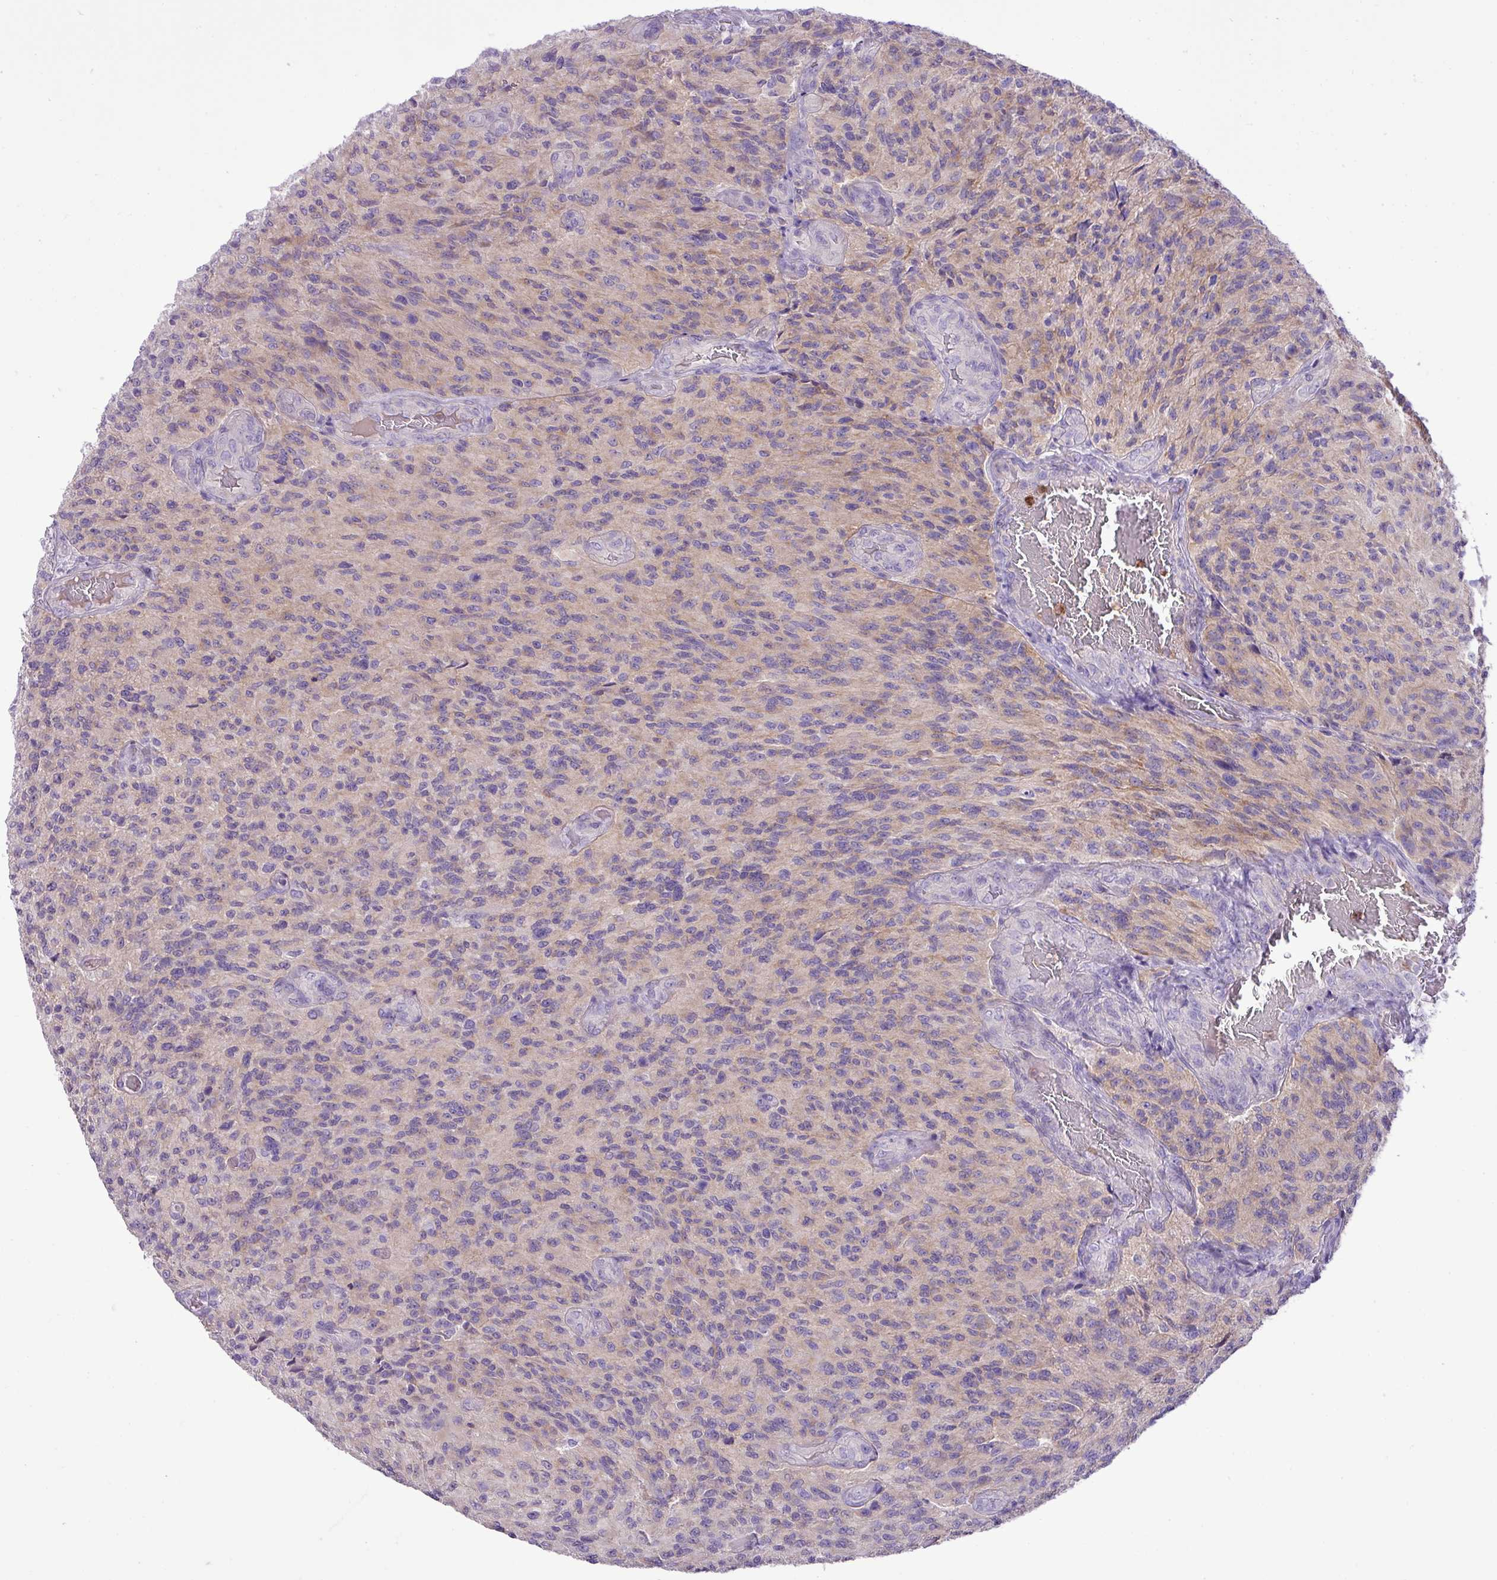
{"staining": {"intensity": "weak", "quantity": "25%-75%", "location": "cytoplasmic/membranous"}, "tissue": "glioma", "cell_type": "Tumor cells", "image_type": "cancer", "snomed": [{"axis": "morphology", "description": "Normal tissue, NOS"}, {"axis": "morphology", "description": "Glioma, malignant, High grade"}, {"axis": "topography", "description": "Cerebral cortex"}], "caption": "Protein expression analysis of human glioma reveals weak cytoplasmic/membranous positivity in about 25%-75% of tumor cells.", "gene": "ZSCAN5A", "patient": {"sex": "male", "age": 56}}